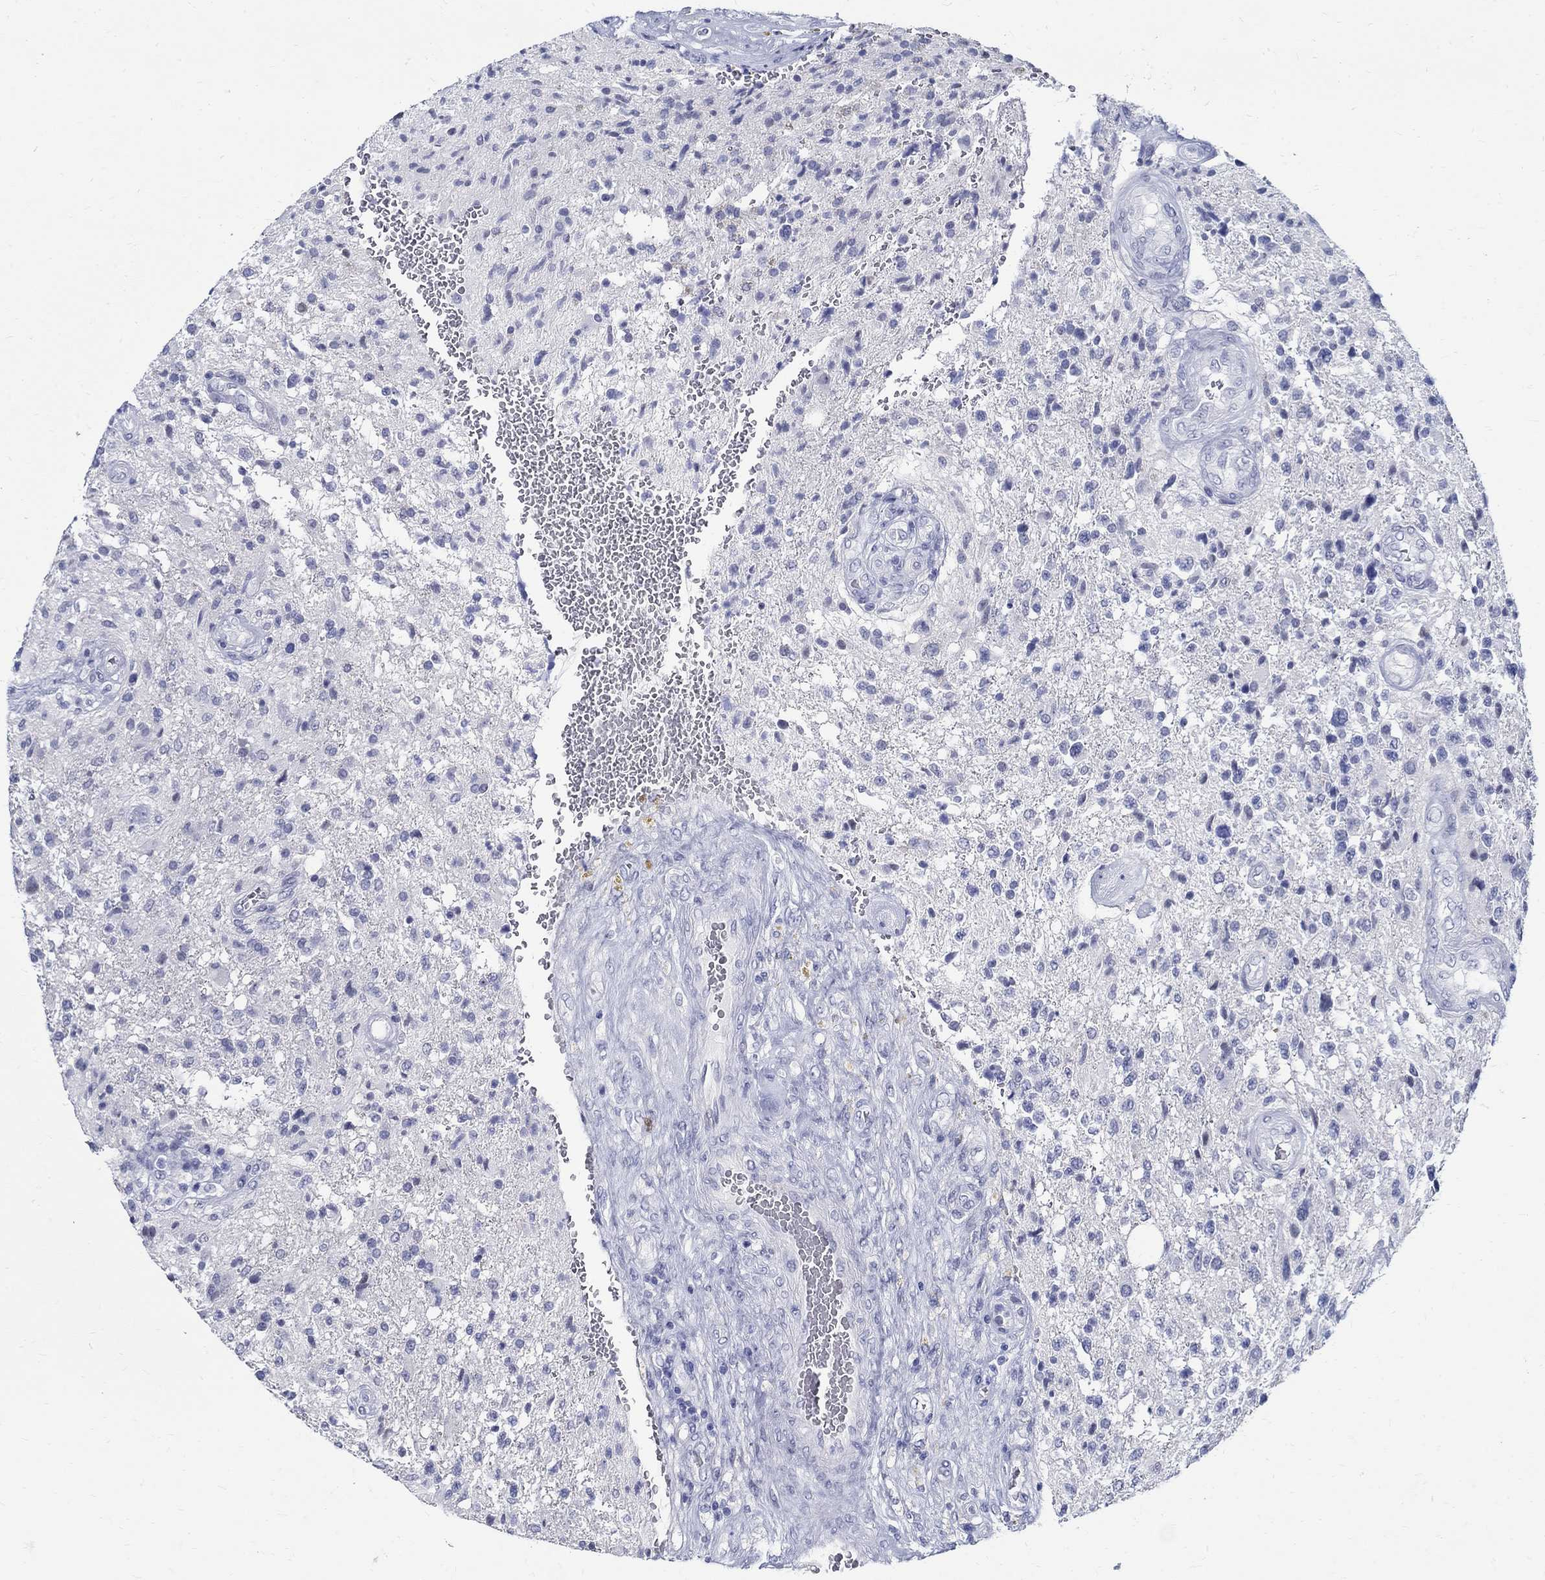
{"staining": {"intensity": "negative", "quantity": "none", "location": "none"}, "tissue": "glioma", "cell_type": "Tumor cells", "image_type": "cancer", "snomed": [{"axis": "morphology", "description": "Glioma, malignant, High grade"}, {"axis": "topography", "description": "Brain"}], "caption": "An immunohistochemistry photomicrograph of glioma is shown. There is no staining in tumor cells of glioma.", "gene": "BSPRY", "patient": {"sex": "male", "age": 56}}